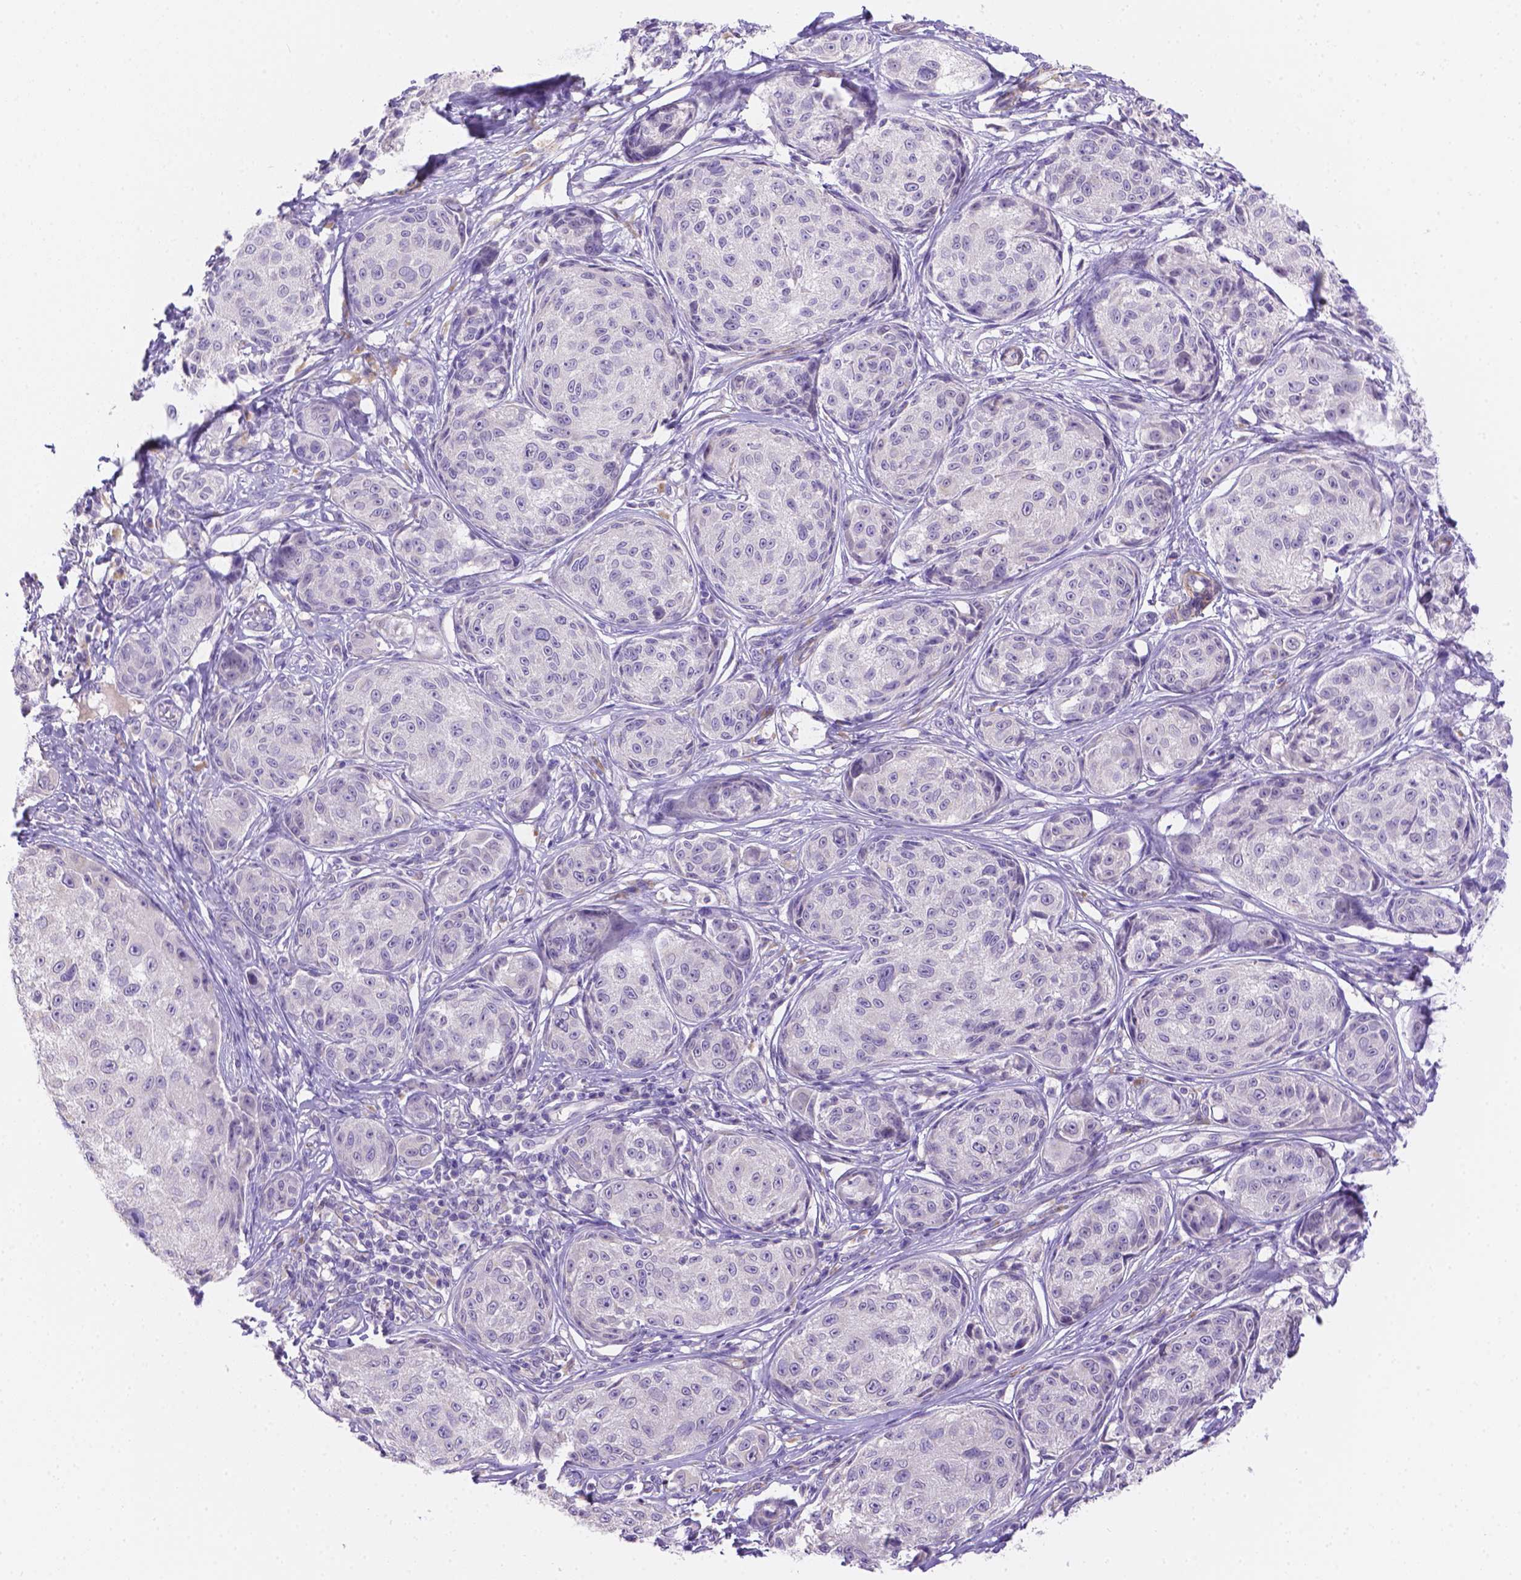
{"staining": {"intensity": "negative", "quantity": "none", "location": "none"}, "tissue": "melanoma", "cell_type": "Tumor cells", "image_type": "cancer", "snomed": [{"axis": "morphology", "description": "Malignant melanoma, NOS"}, {"axis": "topography", "description": "Skin"}], "caption": "DAB immunohistochemical staining of human melanoma demonstrates no significant positivity in tumor cells.", "gene": "NXPE2", "patient": {"sex": "male", "age": 61}}